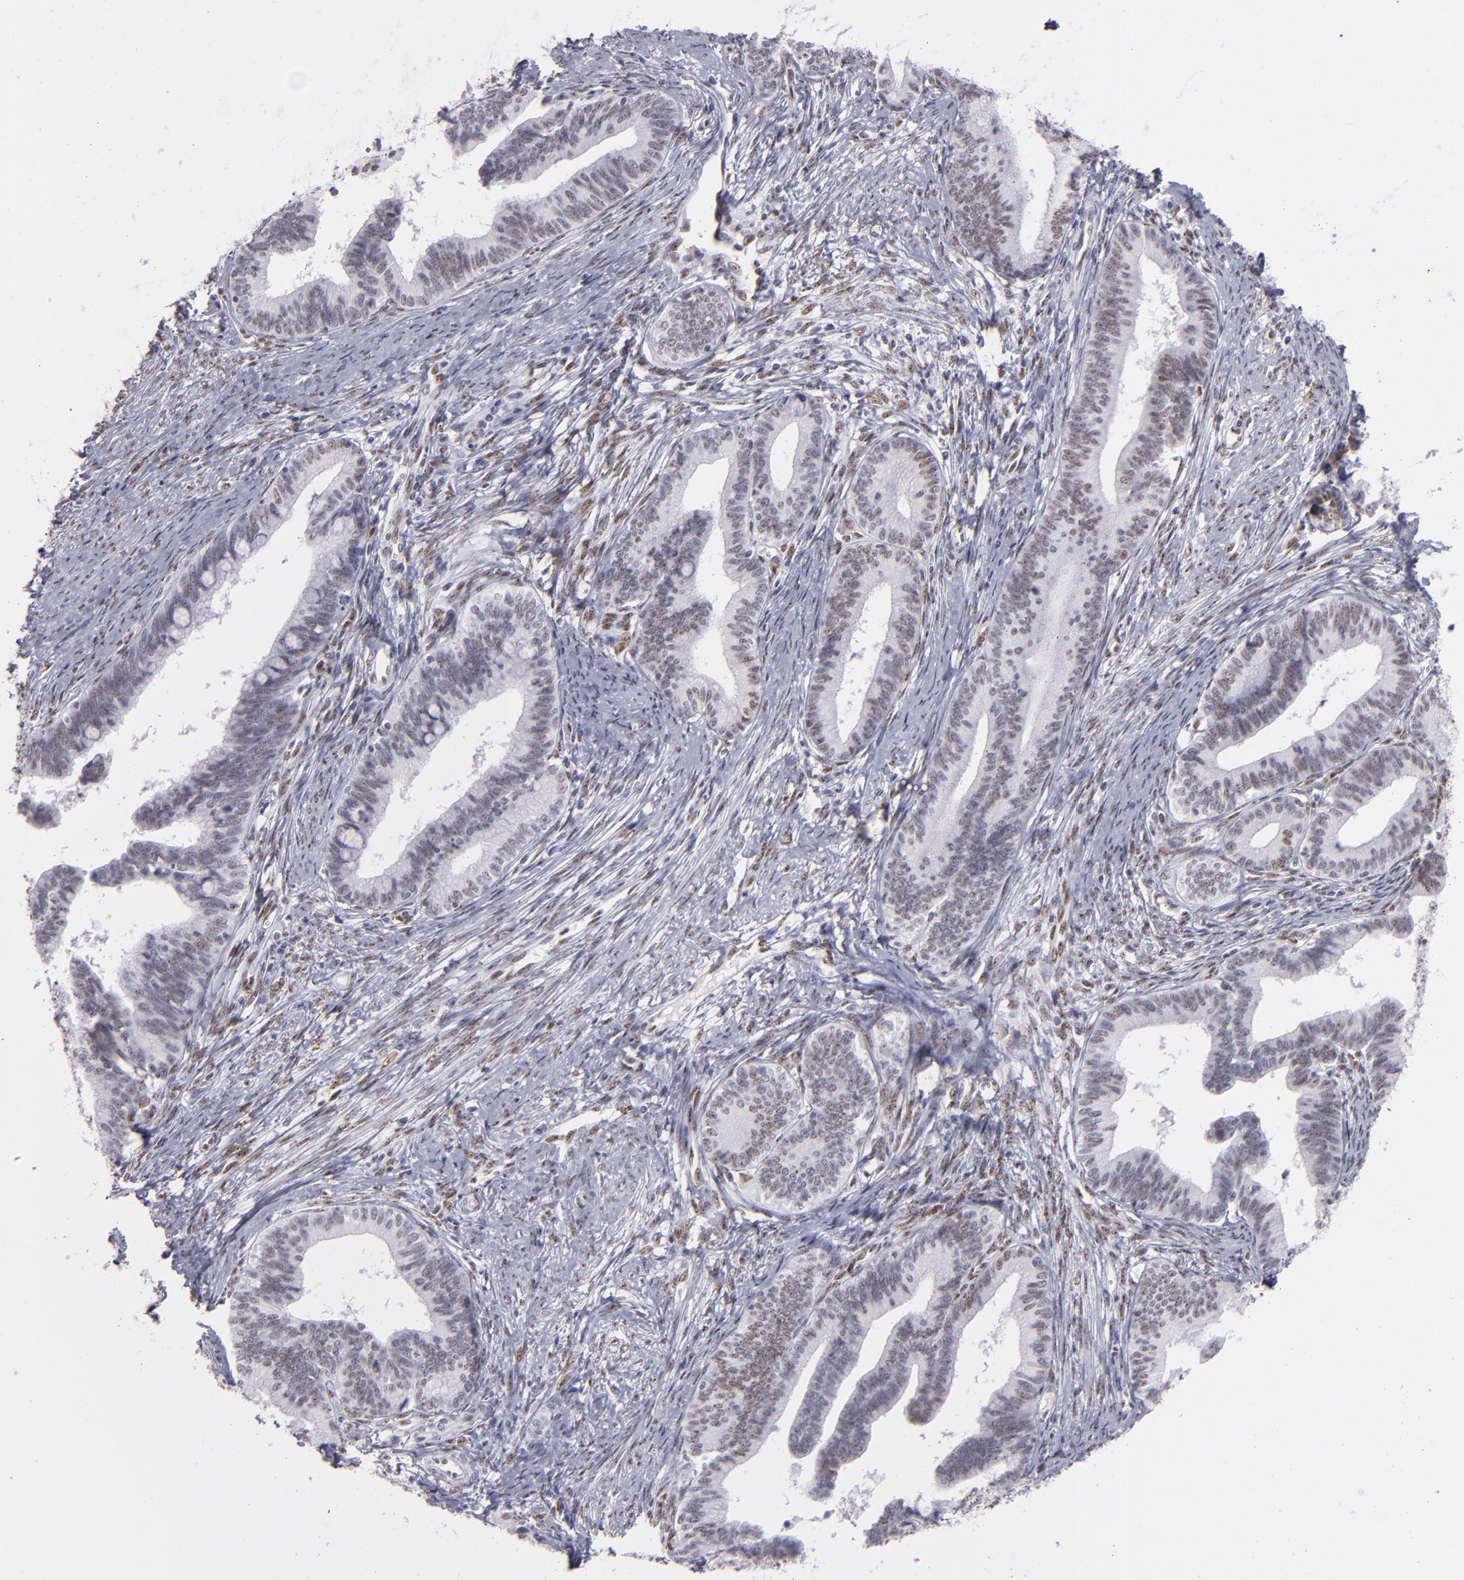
{"staining": {"intensity": "weak", "quantity": "25%-75%", "location": "nuclear"}, "tissue": "cervical cancer", "cell_type": "Tumor cells", "image_type": "cancer", "snomed": [{"axis": "morphology", "description": "Adenocarcinoma, NOS"}, {"axis": "topography", "description": "Cervix"}], "caption": "Protein expression analysis of cervical cancer (adenocarcinoma) shows weak nuclear staining in approximately 25%-75% of tumor cells. The protein of interest is stained brown, and the nuclei are stained in blue (DAB IHC with brightfield microscopy, high magnification).", "gene": "TOP3A", "patient": {"sex": "female", "age": 36}}